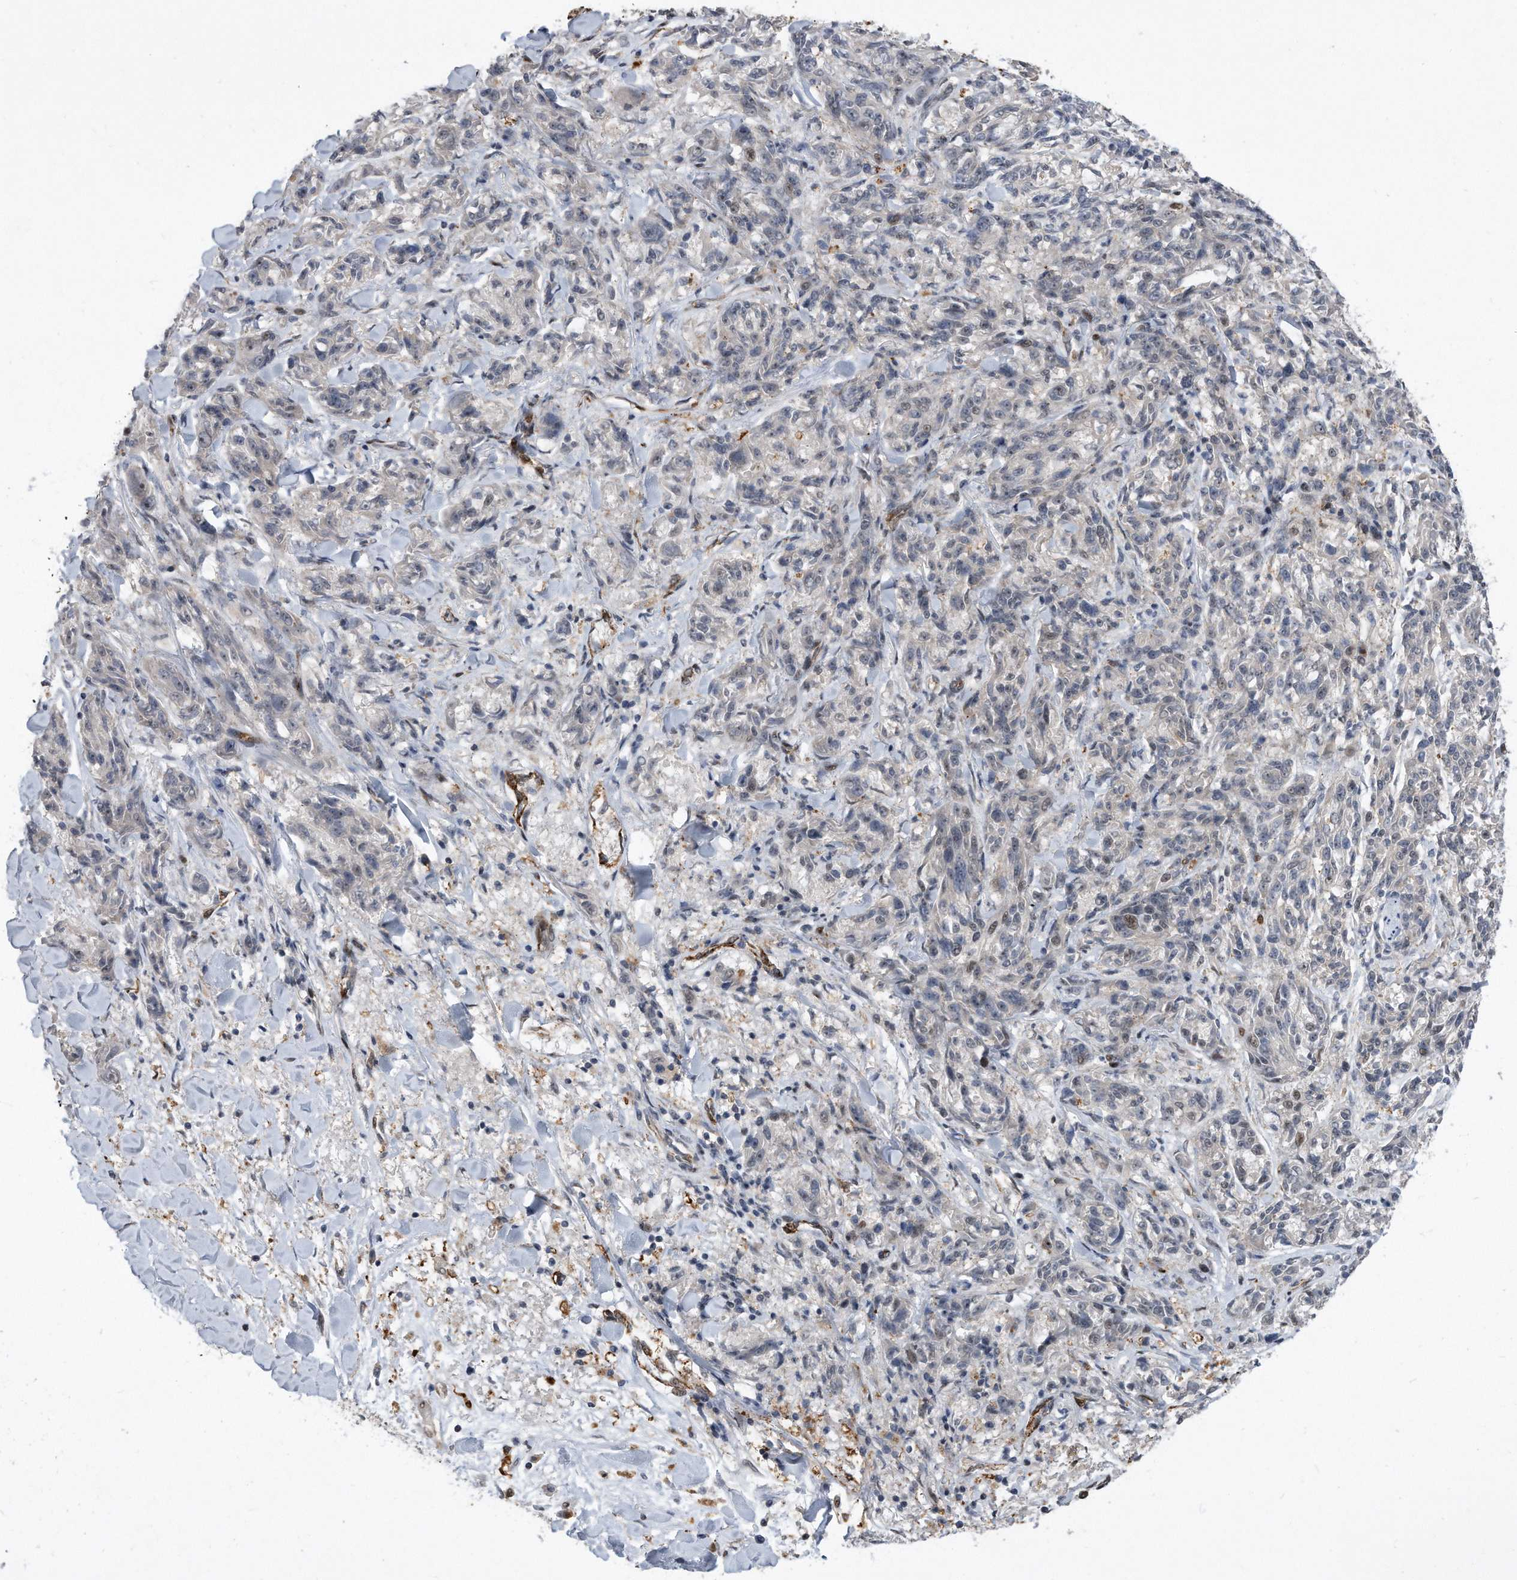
{"staining": {"intensity": "negative", "quantity": "none", "location": "none"}, "tissue": "melanoma", "cell_type": "Tumor cells", "image_type": "cancer", "snomed": [{"axis": "morphology", "description": "Malignant melanoma, NOS"}, {"axis": "topography", "description": "Skin"}], "caption": "A photomicrograph of malignant melanoma stained for a protein demonstrates no brown staining in tumor cells.", "gene": "PGBD2", "patient": {"sex": "male", "age": 53}}